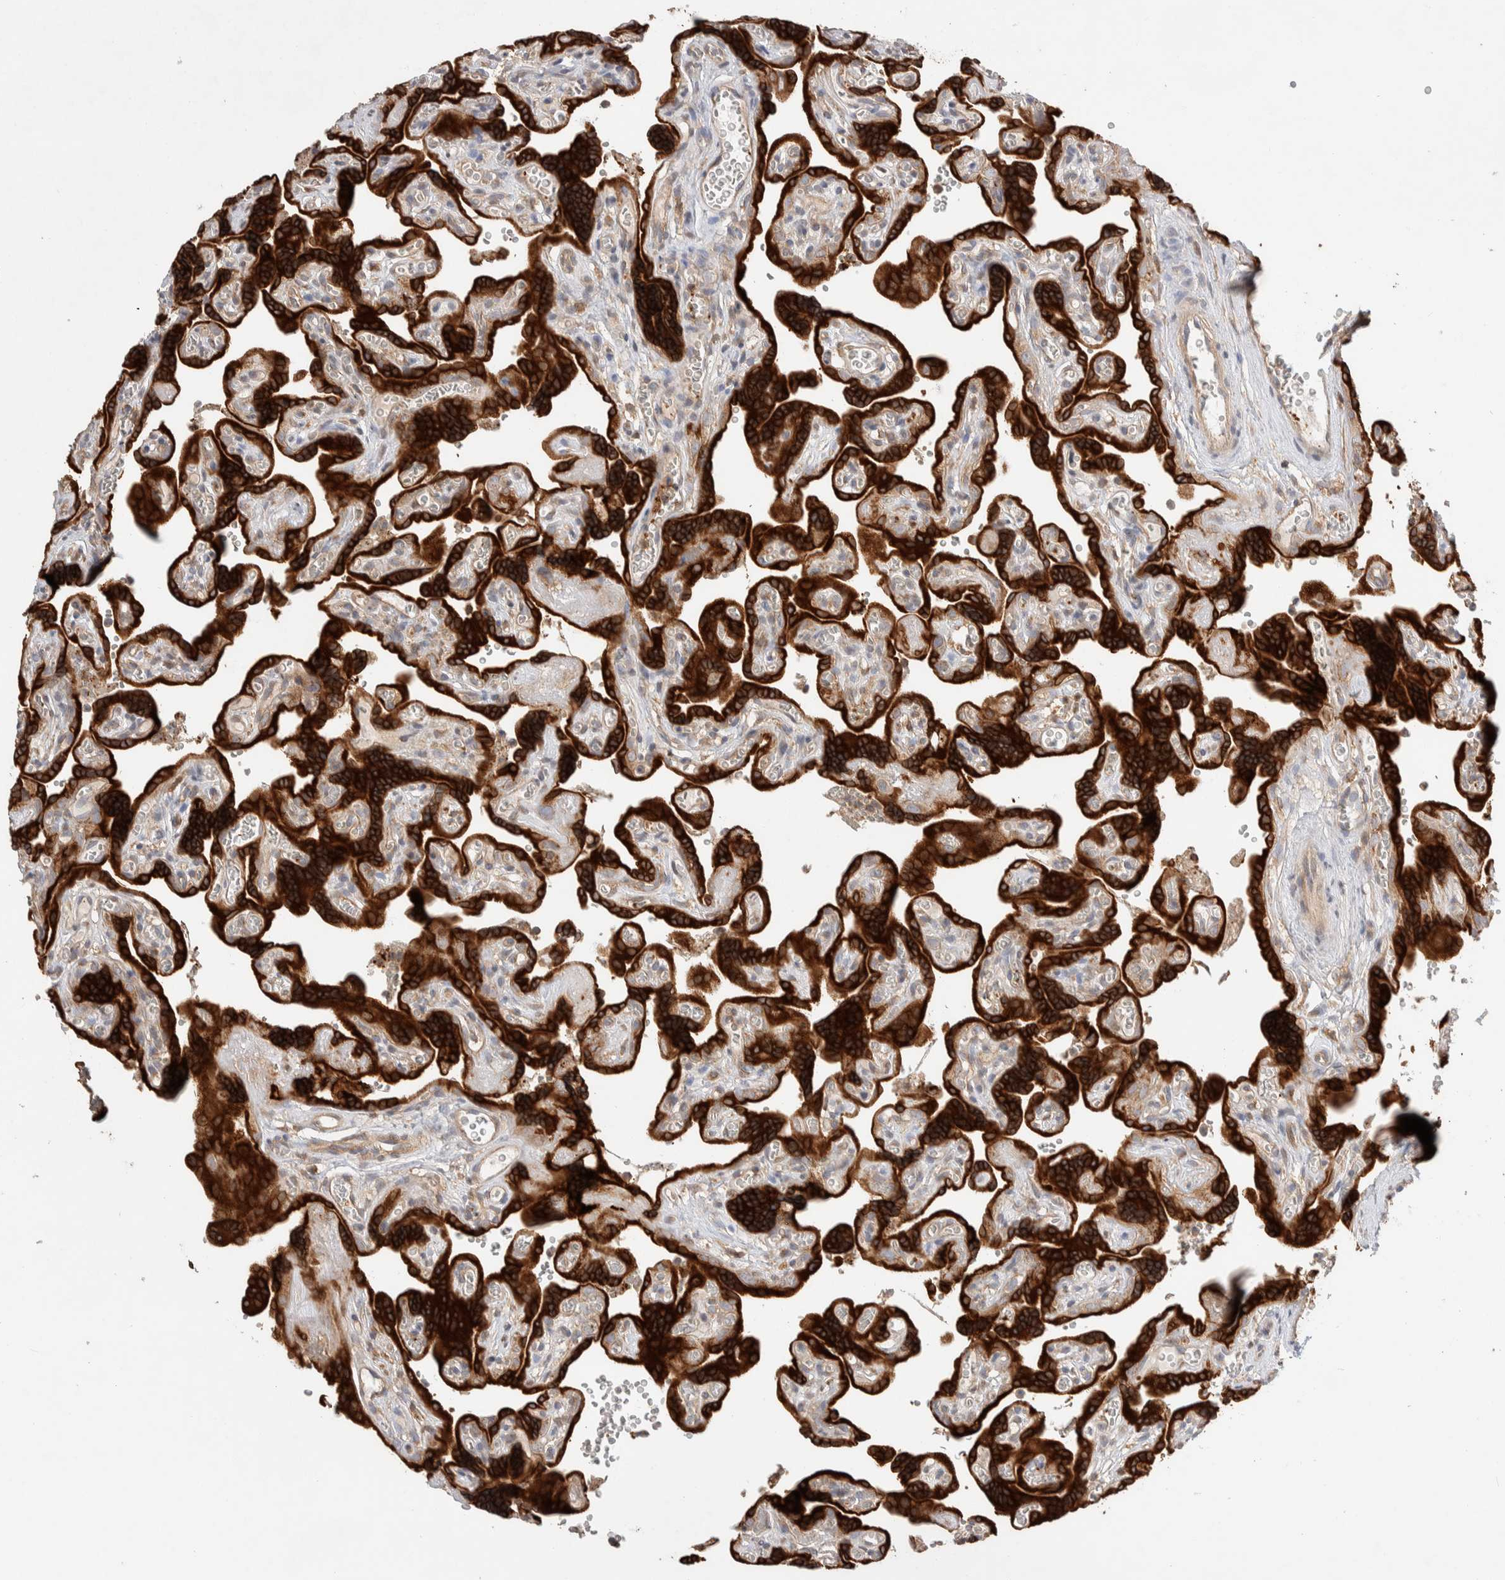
{"staining": {"intensity": "strong", "quantity": ">75%", "location": "cytoplasmic/membranous"}, "tissue": "placenta", "cell_type": "Trophoblastic cells", "image_type": "normal", "snomed": [{"axis": "morphology", "description": "Normal tissue, NOS"}, {"axis": "topography", "description": "Placenta"}], "caption": "Placenta was stained to show a protein in brown. There is high levels of strong cytoplasmic/membranous staining in about >75% of trophoblastic cells. Using DAB (3,3'-diaminobenzidine) (brown) and hematoxylin (blue) stains, captured at high magnification using brightfield microscopy.", "gene": "DEPTOR", "patient": {"sex": "female", "age": 30}}